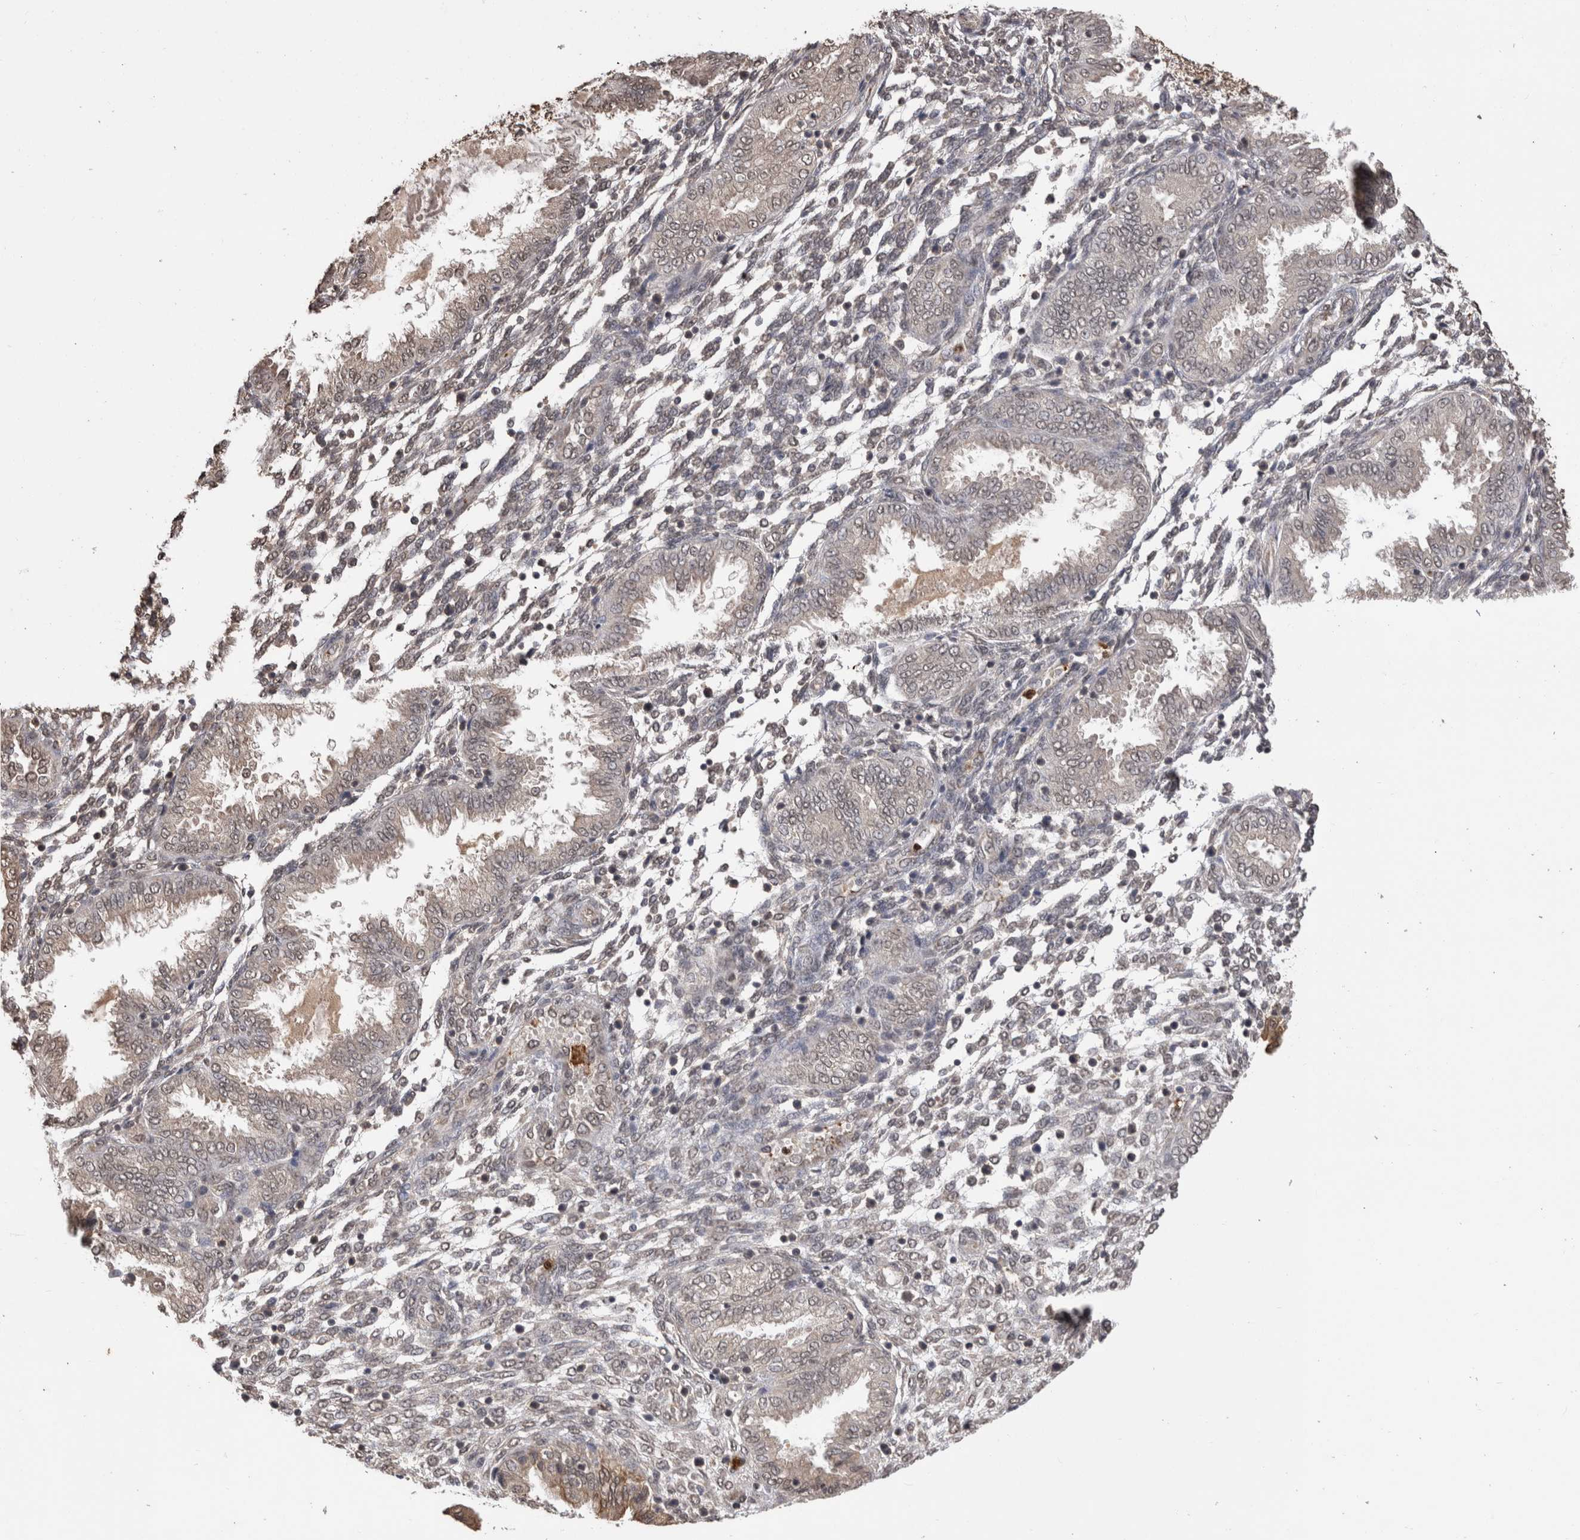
{"staining": {"intensity": "weak", "quantity": "25%-75%", "location": "nuclear"}, "tissue": "endometrium", "cell_type": "Cells in endometrial stroma", "image_type": "normal", "snomed": [{"axis": "morphology", "description": "Normal tissue, NOS"}, {"axis": "topography", "description": "Endometrium"}], "caption": "Protein expression analysis of benign endometrium shows weak nuclear expression in about 25%-75% of cells in endometrial stroma.", "gene": "PAK4", "patient": {"sex": "female", "age": 33}}